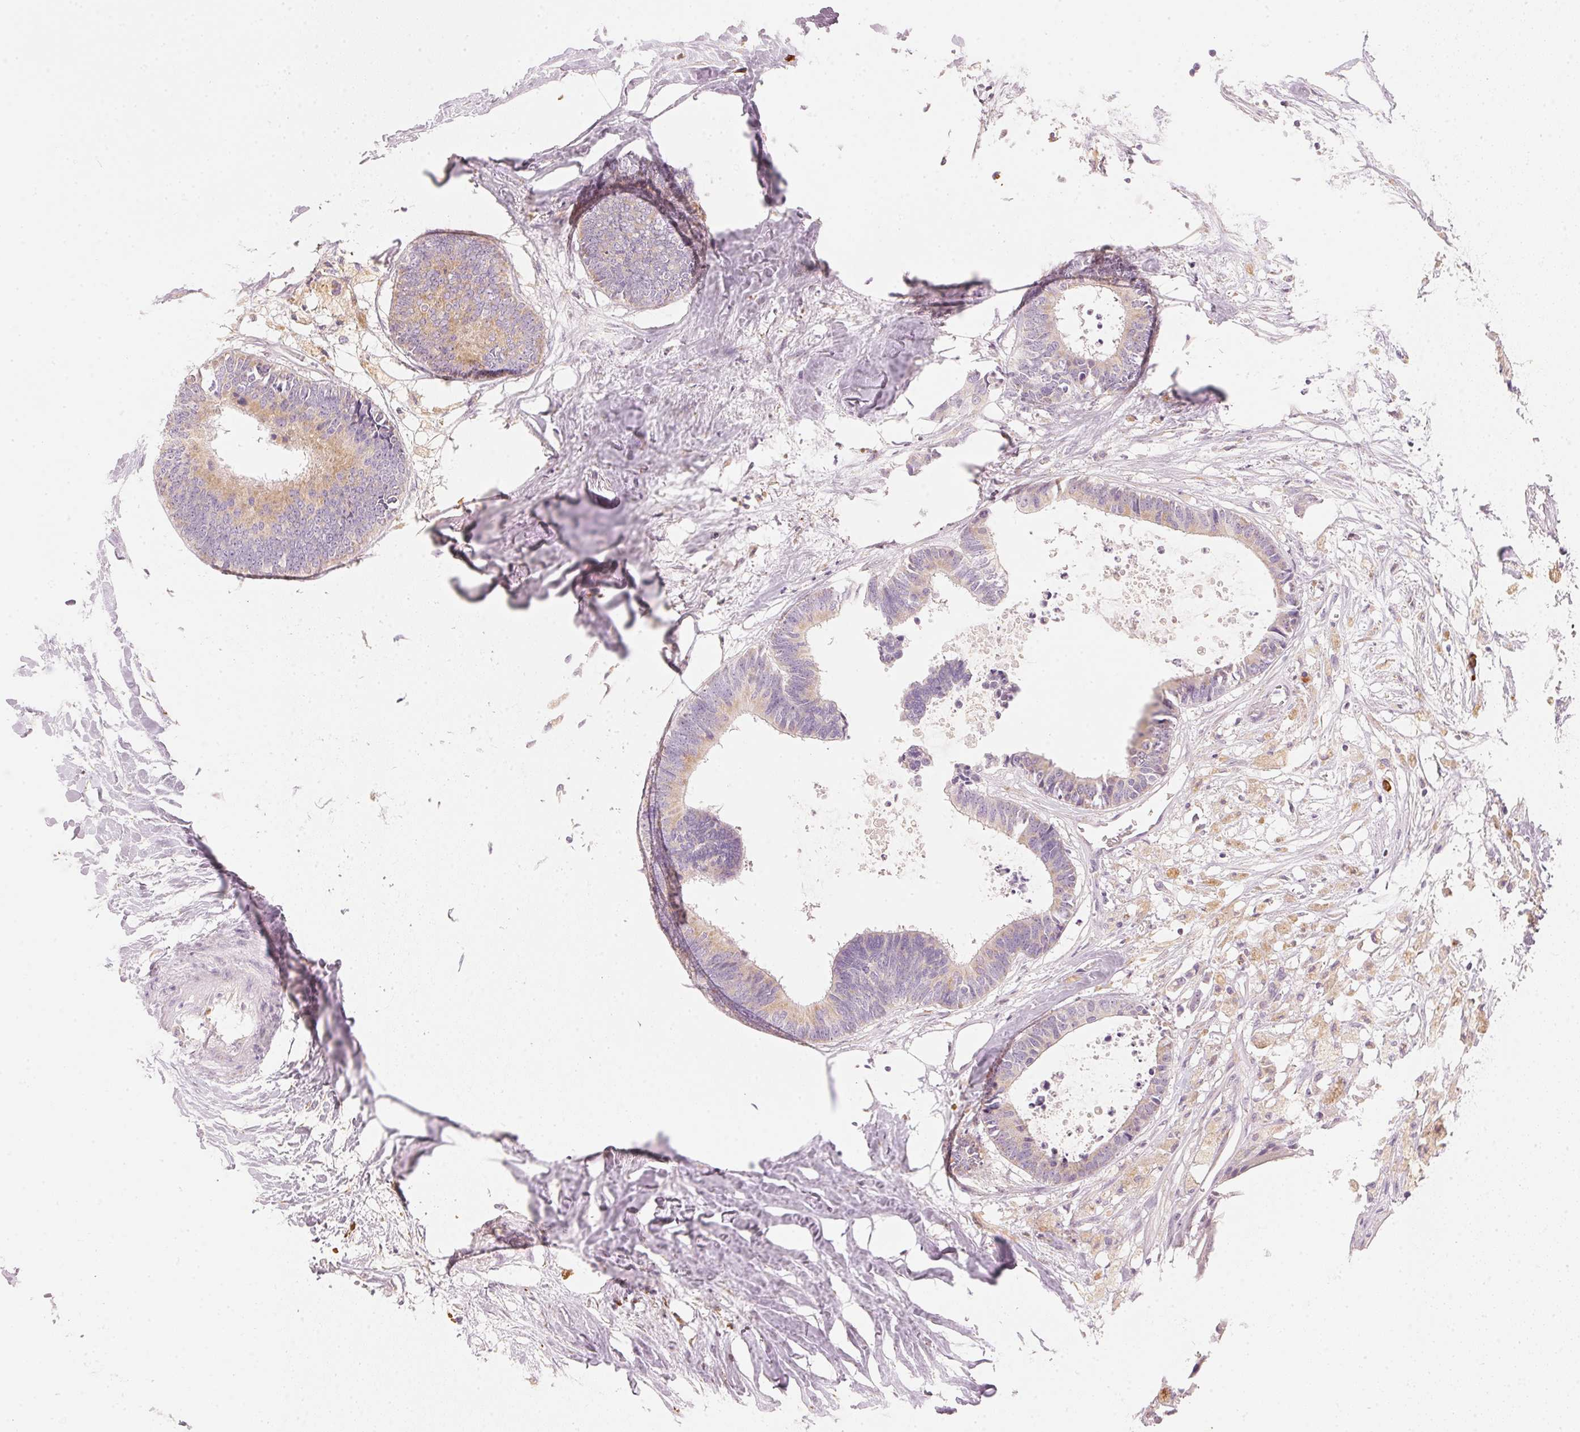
{"staining": {"intensity": "weak", "quantity": "<25%", "location": "cytoplasmic/membranous"}, "tissue": "colorectal cancer", "cell_type": "Tumor cells", "image_type": "cancer", "snomed": [{"axis": "morphology", "description": "Adenocarcinoma, NOS"}, {"axis": "topography", "description": "Colon"}, {"axis": "topography", "description": "Rectum"}], "caption": "High power microscopy histopathology image of an immunohistochemistry histopathology image of adenocarcinoma (colorectal), revealing no significant positivity in tumor cells.", "gene": "RMDN2", "patient": {"sex": "male", "age": 57}}